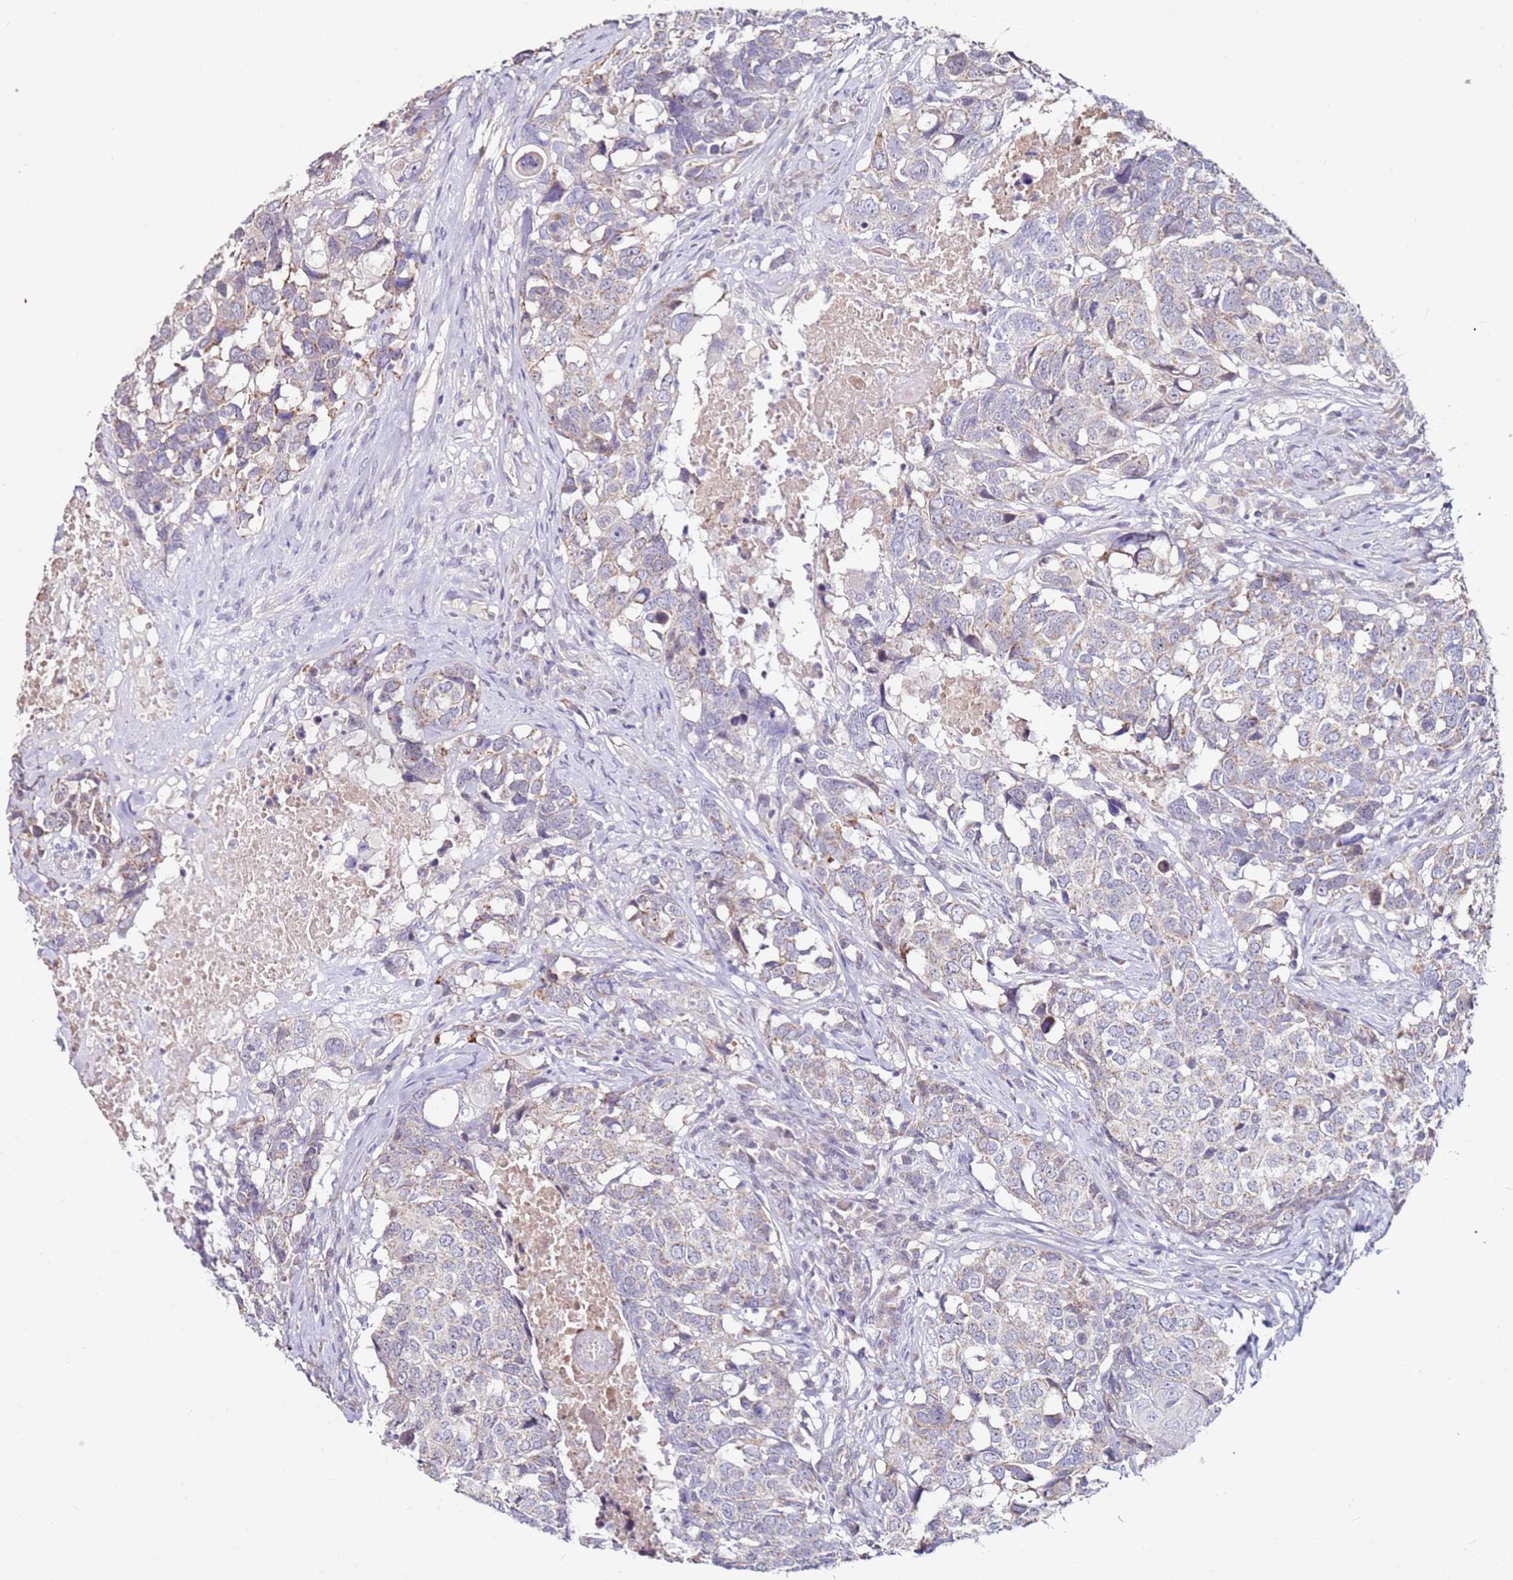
{"staining": {"intensity": "negative", "quantity": "none", "location": "none"}, "tissue": "head and neck cancer", "cell_type": "Tumor cells", "image_type": "cancer", "snomed": [{"axis": "morphology", "description": "Squamous cell carcinoma, NOS"}, {"axis": "topography", "description": "Head-Neck"}], "caption": "An immunohistochemistry (IHC) micrograph of squamous cell carcinoma (head and neck) is shown. There is no staining in tumor cells of squamous cell carcinoma (head and neck).", "gene": "RARS2", "patient": {"sex": "male", "age": 66}}